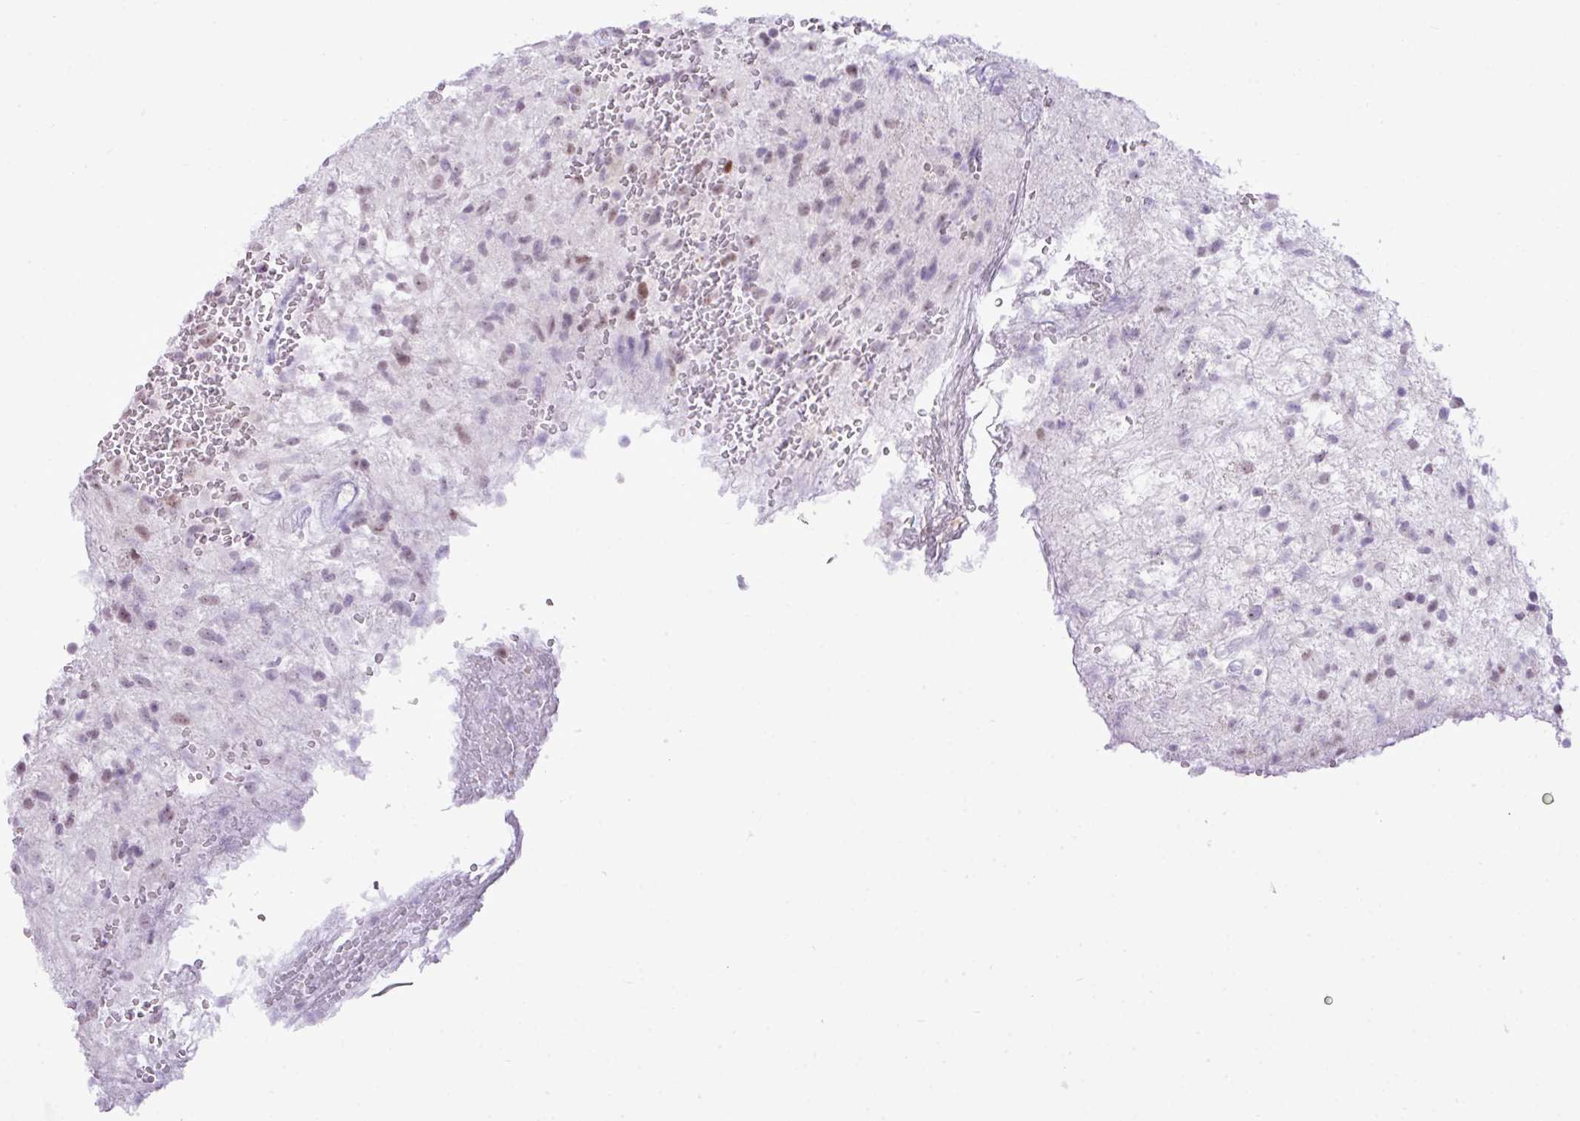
{"staining": {"intensity": "weak", "quantity": "<25%", "location": "nuclear"}, "tissue": "glioma", "cell_type": "Tumor cells", "image_type": "cancer", "snomed": [{"axis": "morphology", "description": "Glioma, malignant, High grade"}, {"axis": "topography", "description": "Brain"}], "caption": "The histopathology image reveals no significant staining in tumor cells of glioma. (DAB immunohistochemistry (IHC), high magnification).", "gene": "ELOA2", "patient": {"sex": "male", "age": 56}}